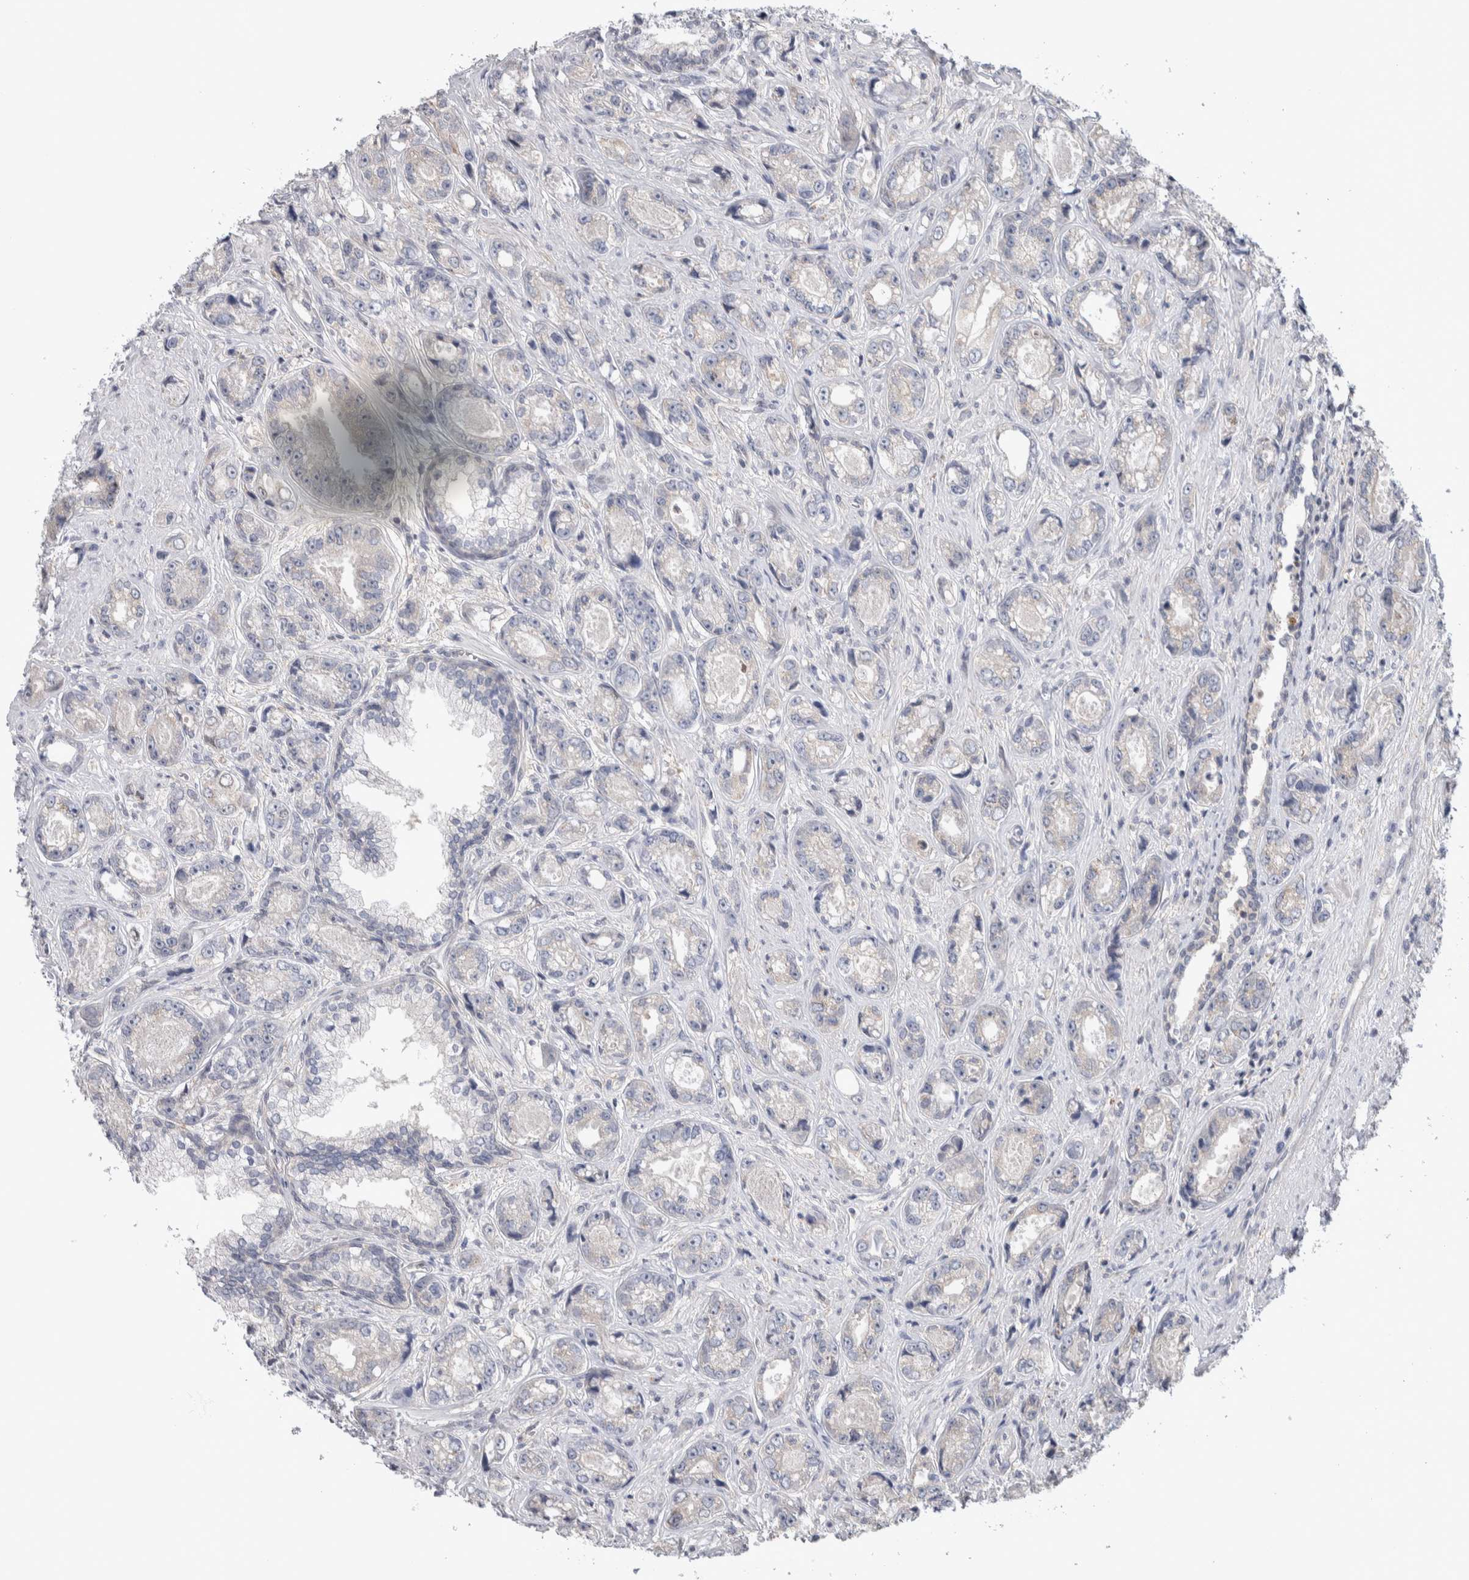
{"staining": {"intensity": "negative", "quantity": "none", "location": "none"}, "tissue": "prostate cancer", "cell_type": "Tumor cells", "image_type": "cancer", "snomed": [{"axis": "morphology", "description": "Adenocarcinoma, High grade"}, {"axis": "topography", "description": "Prostate"}], "caption": "Immunohistochemical staining of human prostate cancer exhibits no significant expression in tumor cells. (Brightfield microscopy of DAB IHC at high magnification).", "gene": "TAX1BP1", "patient": {"sex": "male", "age": 61}}